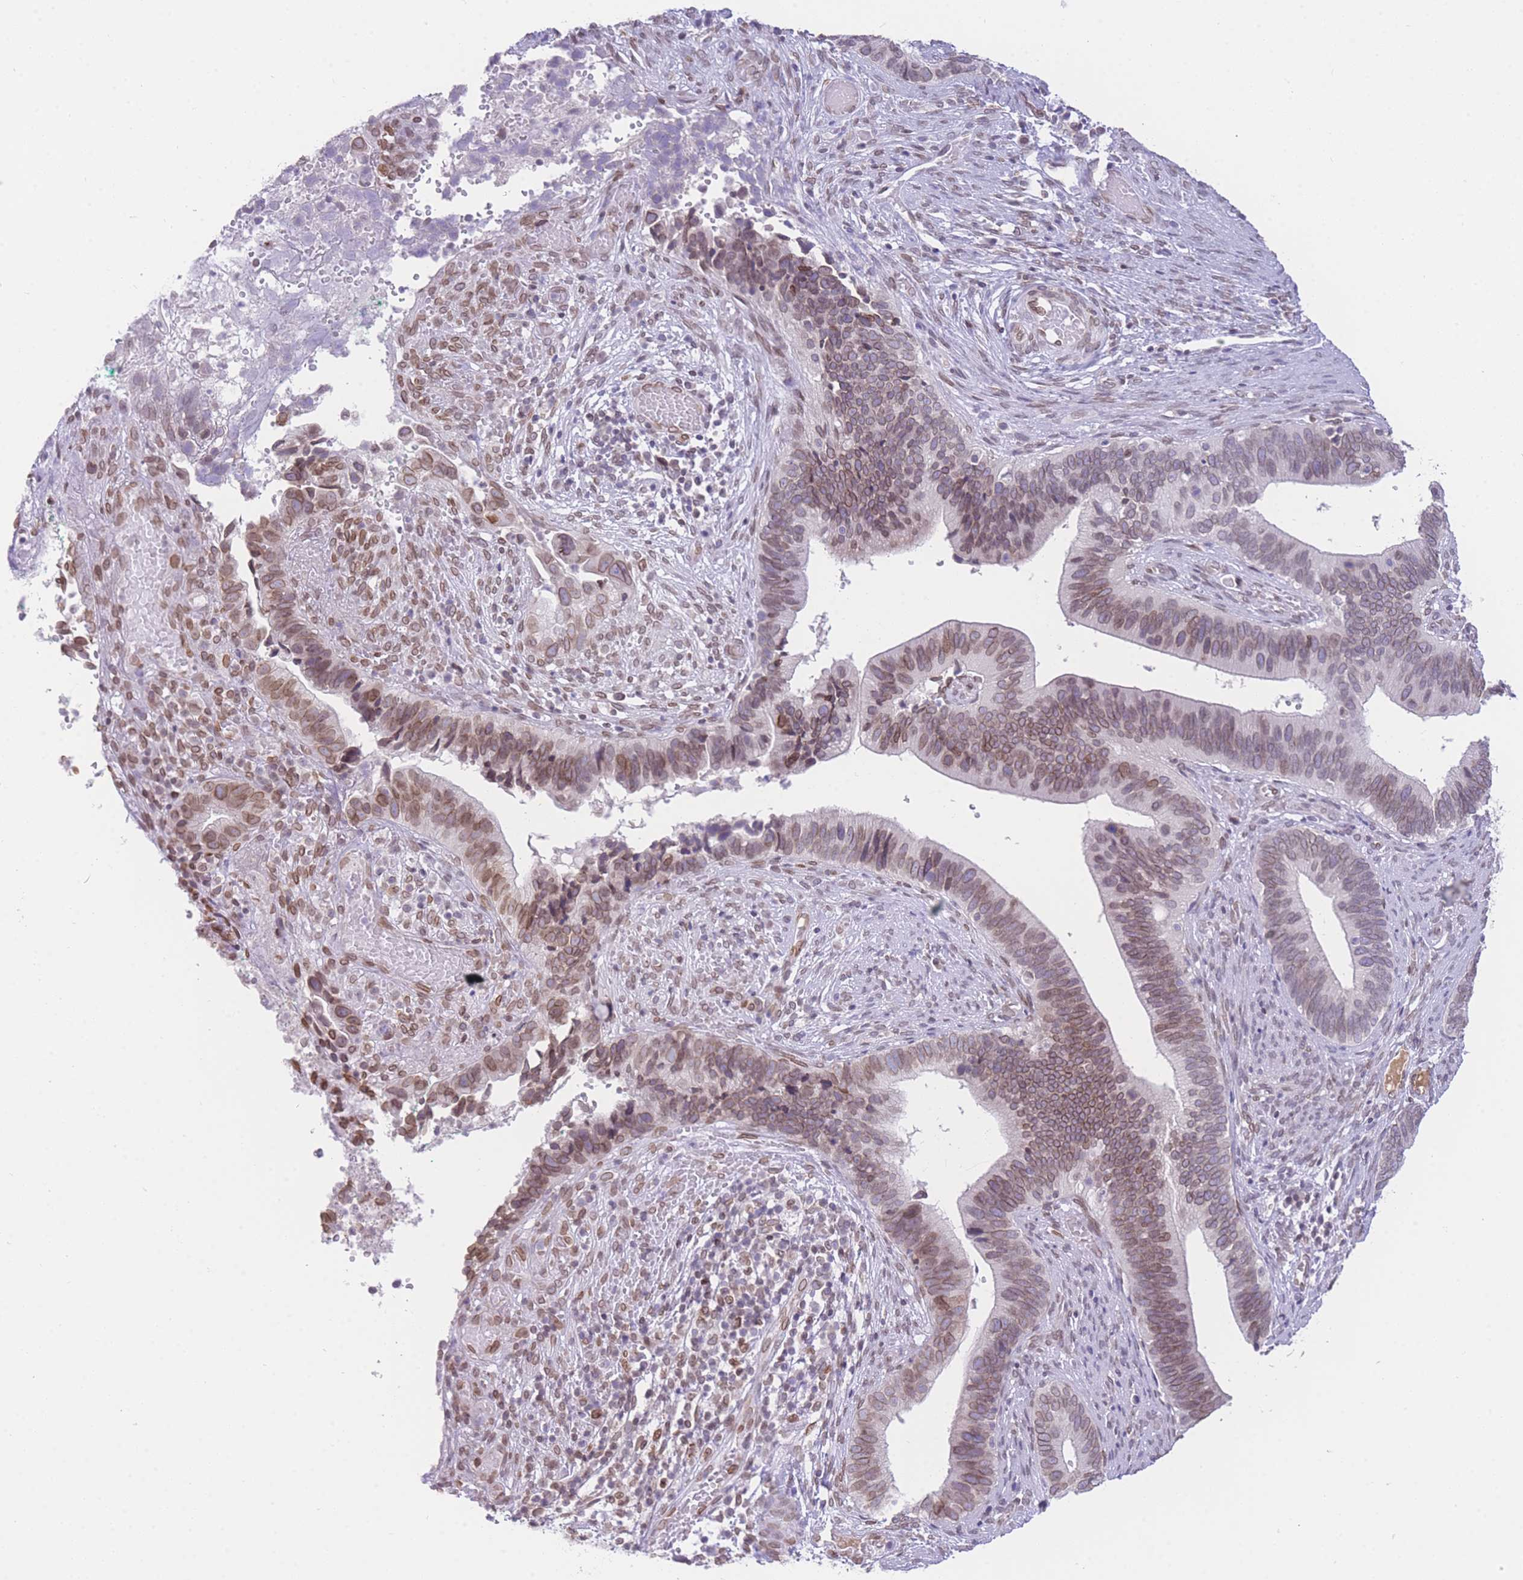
{"staining": {"intensity": "moderate", "quantity": ">75%", "location": "cytoplasmic/membranous,nuclear"}, "tissue": "cervical cancer", "cell_type": "Tumor cells", "image_type": "cancer", "snomed": [{"axis": "morphology", "description": "Adenocarcinoma, NOS"}, {"axis": "topography", "description": "Cervix"}], "caption": "Human cervical adenocarcinoma stained with a protein marker displays moderate staining in tumor cells.", "gene": "OR10AD1", "patient": {"sex": "female", "age": 42}}